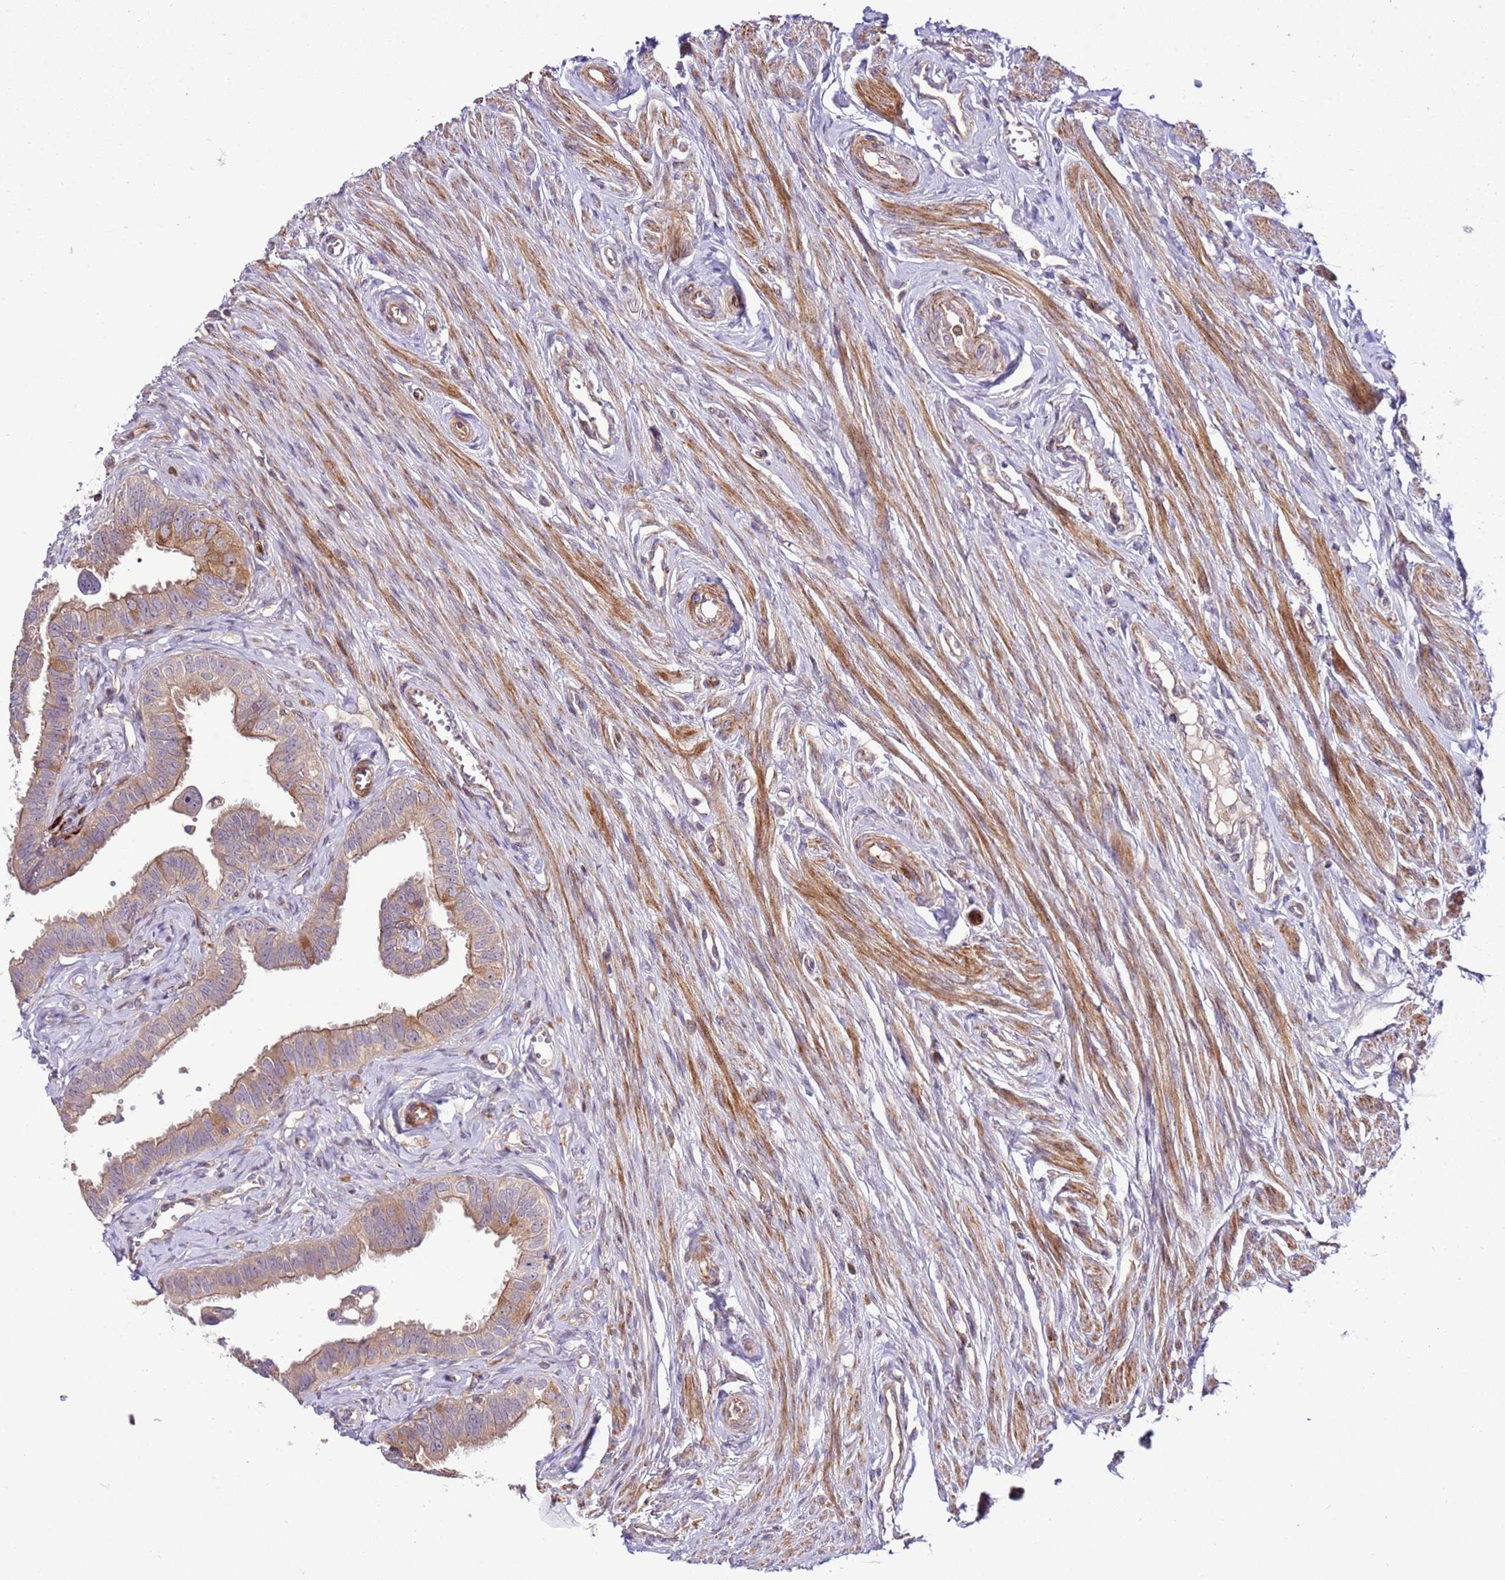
{"staining": {"intensity": "moderate", "quantity": "25%-75%", "location": "cytoplasmic/membranous"}, "tissue": "fallopian tube", "cell_type": "Glandular cells", "image_type": "normal", "snomed": [{"axis": "morphology", "description": "Normal tissue, NOS"}, {"axis": "morphology", "description": "Carcinoma, NOS"}, {"axis": "topography", "description": "Fallopian tube"}, {"axis": "topography", "description": "Ovary"}], "caption": "DAB immunohistochemical staining of unremarkable fallopian tube reveals moderate cytoplasmic/membranous protein expression in about 25%-75% of glandular cells.", "gene": "ZNF624", "patient": {"sex": "female", "age": 59}}